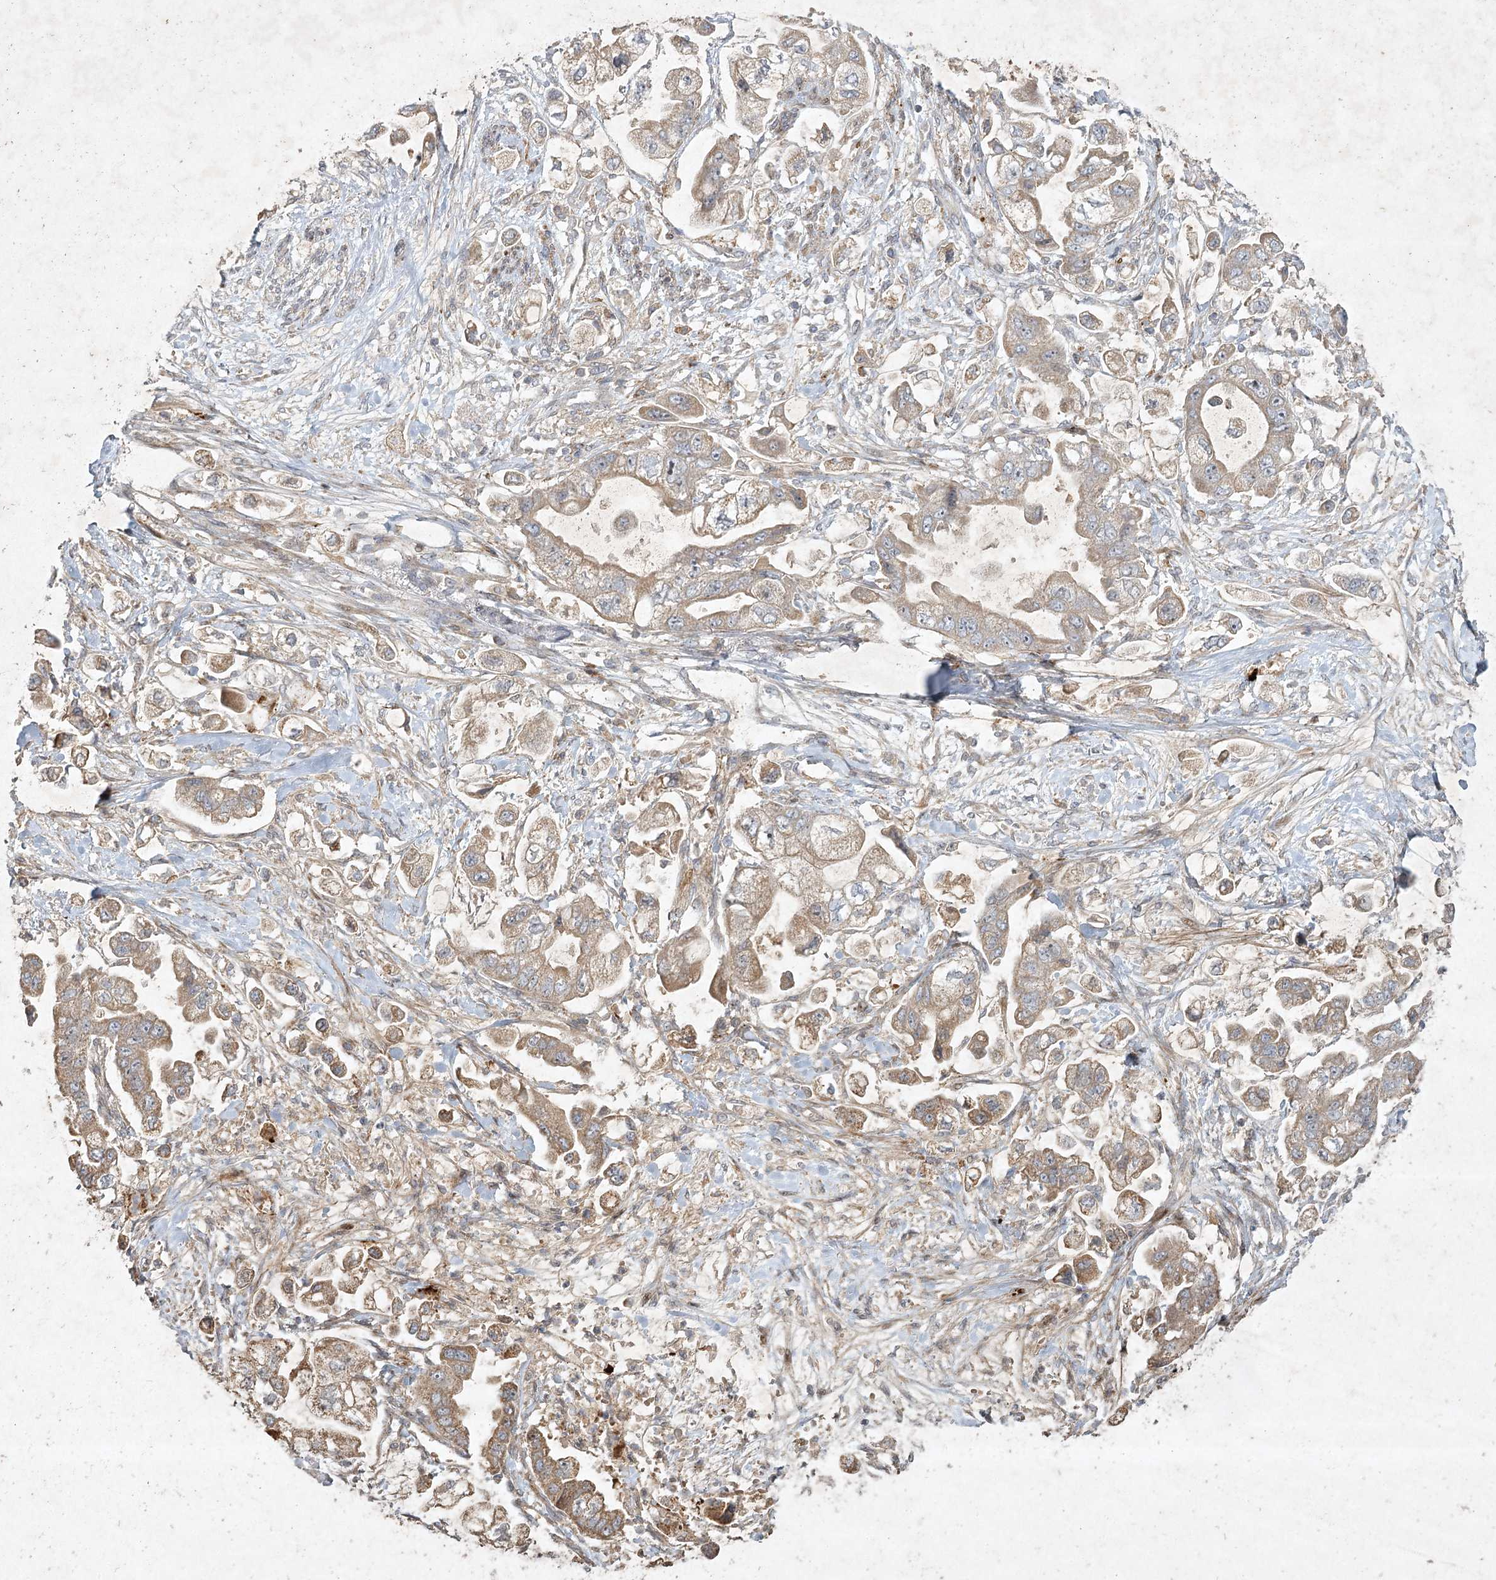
{"staining": {"intensity": "weak", "quantity": ">75%", "location": "cytoplasmic/membranous"}, "tissue": "stomach cancer", "cell_type": "Tumor cells", "image_type": "cancer", "snomed": [{"axis": "morphology", "description": "Adenocarcinoma, NOS"}, {"axis": "topography", "description": "Stomach"}], "caption": "Human stomach adenocarcinoma stained with a brown dye displays weak cytoplasmic/membranous positive positivity in about >75% of tumor cells.", "gene": "KBTBD4", "patient": {"sex": "male", "age": 62}}